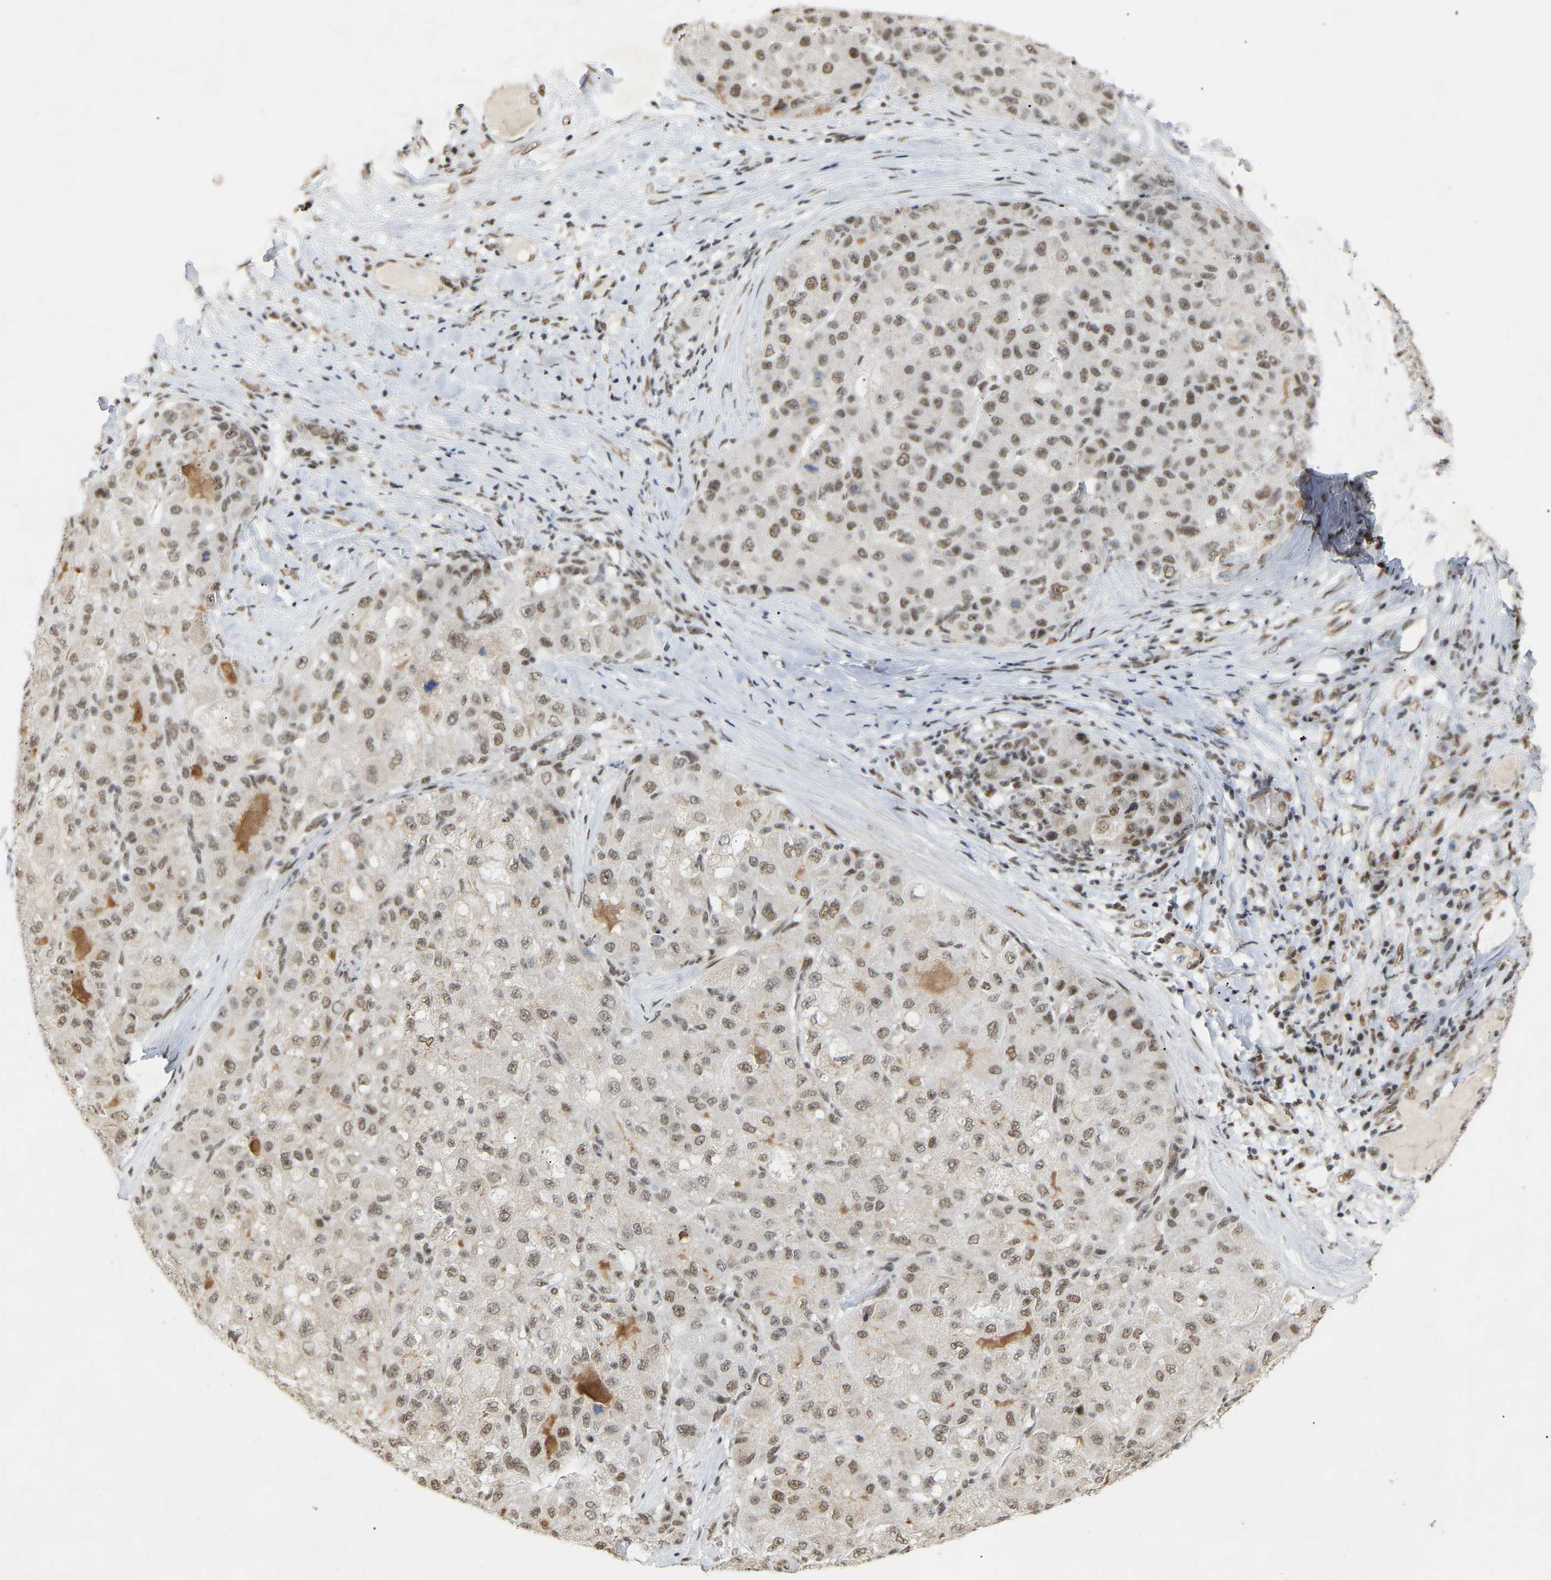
{"staining": {"intensity": "moderate", "quantity": ">75%", "location": "nuclear"}, "tissue": "liver cancer", "cell_type": "Tumor cells", "image_type": "cancer", "snomed": [{"axis": "morphology", "description": "Carcinoma, Hepatocellular, NOS"}, {"axis": "topography", "description": "Liver"}], "caption": "Brown immunohistochemical staining in liver hepatocellular carcinoma reveals moderate nuclear positivity in approximately >75% of tumor cells.", "gene": "NELFB", "patient": {"sex": "male", "age": 80}}